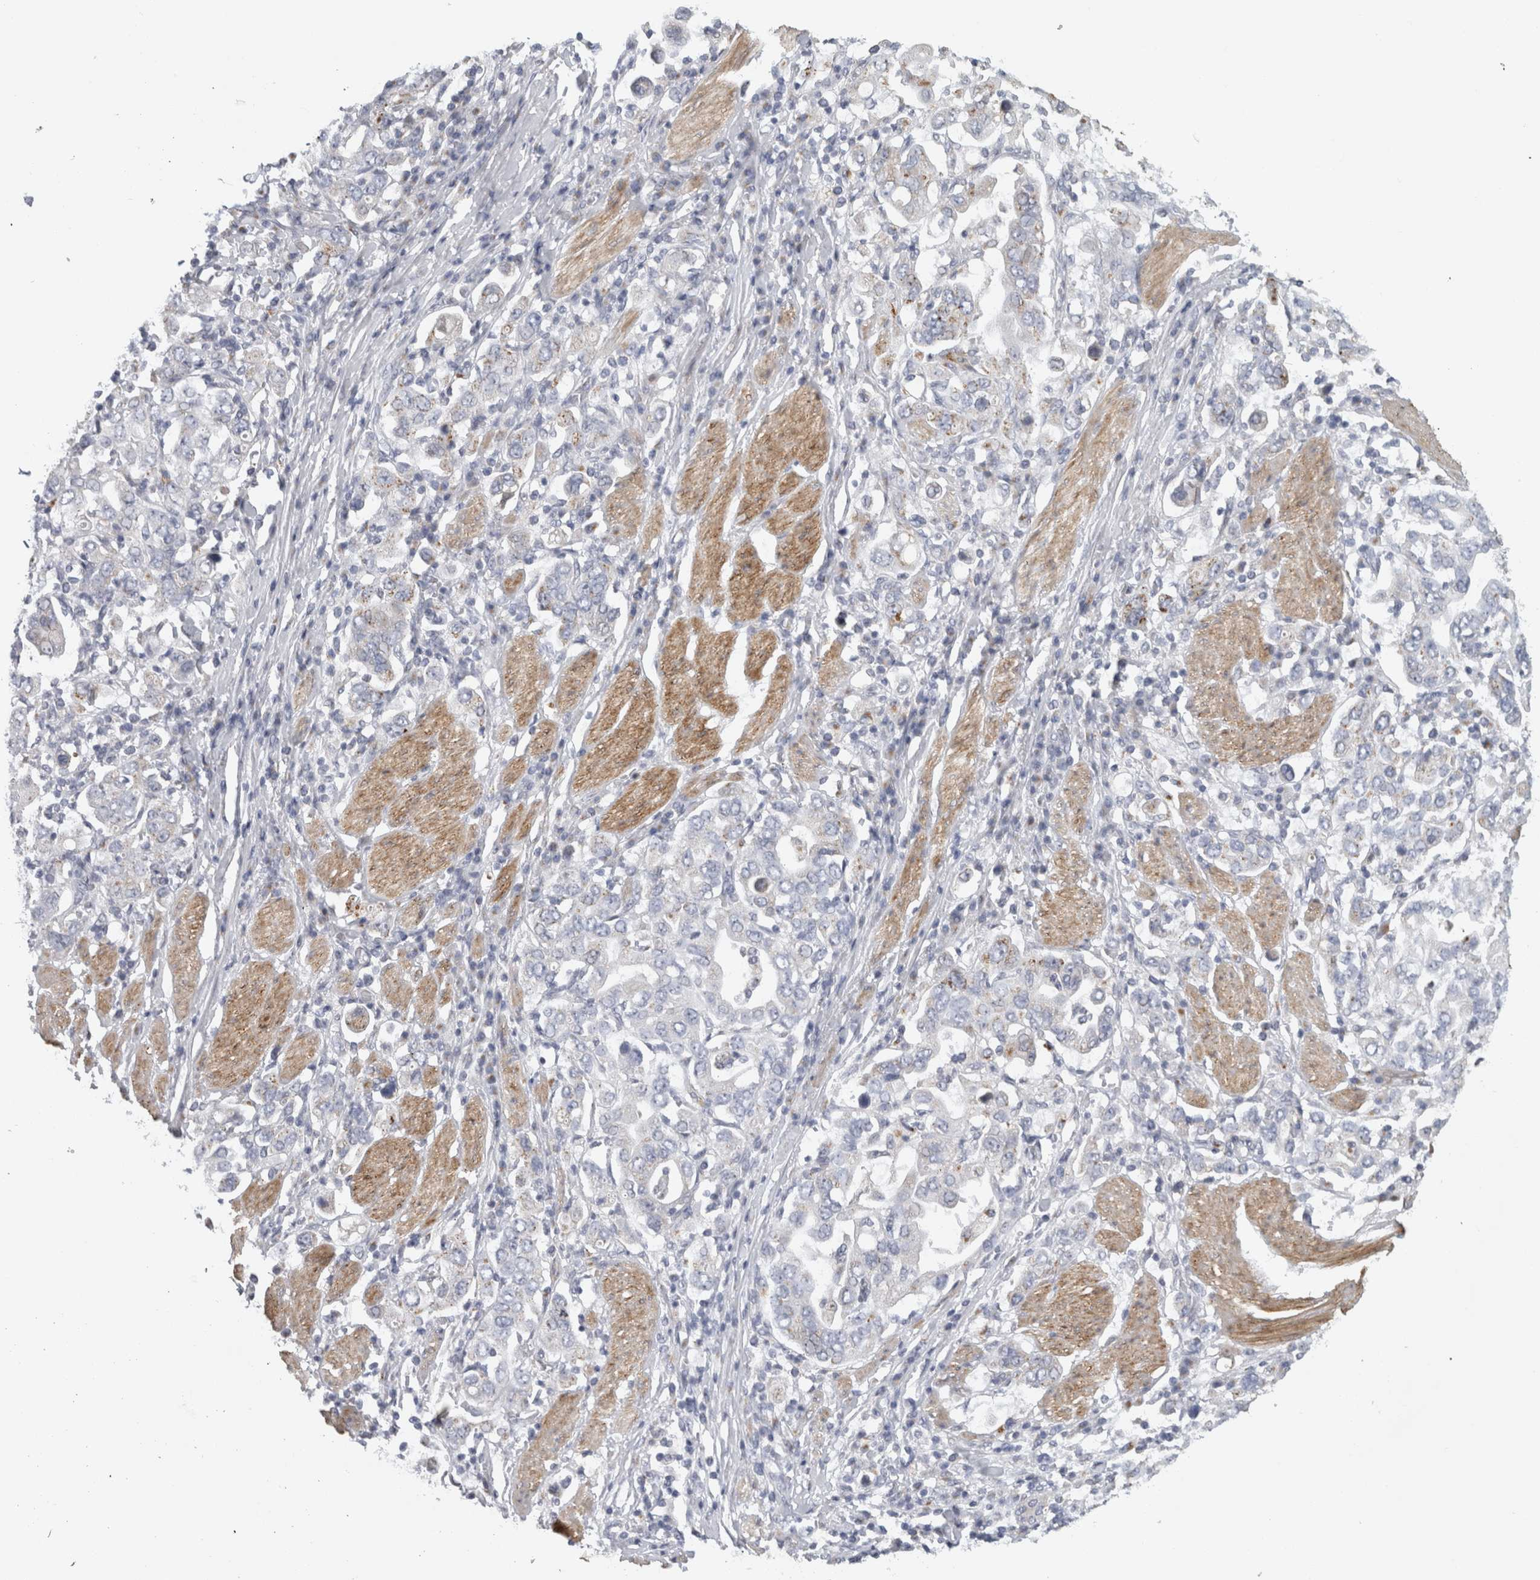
{"staining": {"intensity": "negative", "quantity": "none", "location": "none"}, "tissue": "stomach cancer", "cell_type": "Tumor cells", "image_type": "cancer", "snomed": [{"axis": "morphology", "description": "Adenocarcinoma, NOS"}, {"axis": "topography", "description": "Stomach, upper"}], "caption": "DAB immunohistochemical staining of human stomach cancer exhibits no significant positivity in tumor cells.", "gene": "MGAT1", "patient": {"sex": "male", "age": 62}}